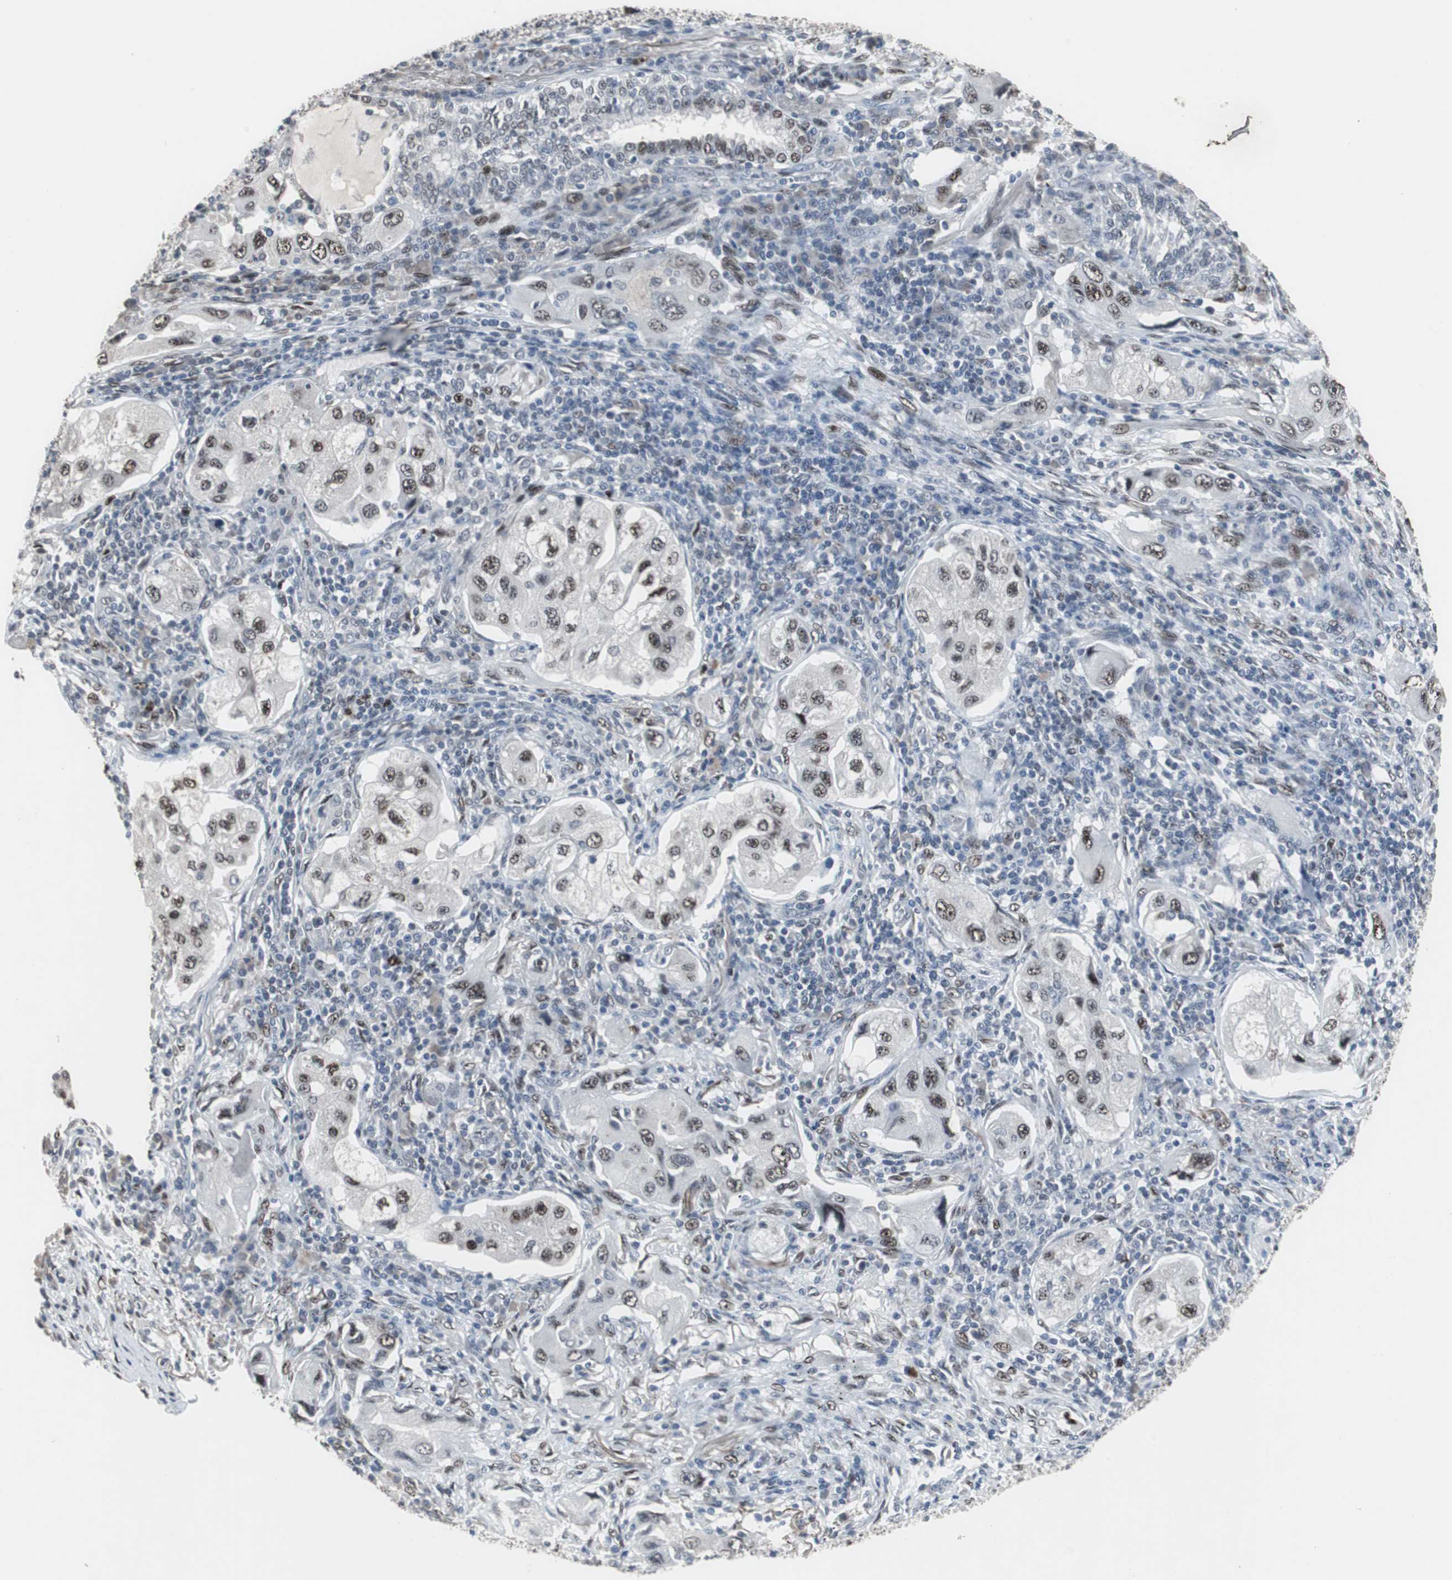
{"staining": {"intensity": "moderate", "quantity": ">75%", "location": "nuclear"}, "tissue": "lung cancer", "cell_type": "Tumor cells", "image_type": "cancer", "snomed": [{"axis": "morphology", "description": "Adenocarcinoma, NOS"}, {"axis": "topography", "description": "Lung"}], "caption": "A medium amount of moderate nuclear expression is identified in approximately >75% of tumor cells in lung adenocarcinoma tissue.", "gene": "FOXP4", "patient": {"sex": "female", "age": 65}}